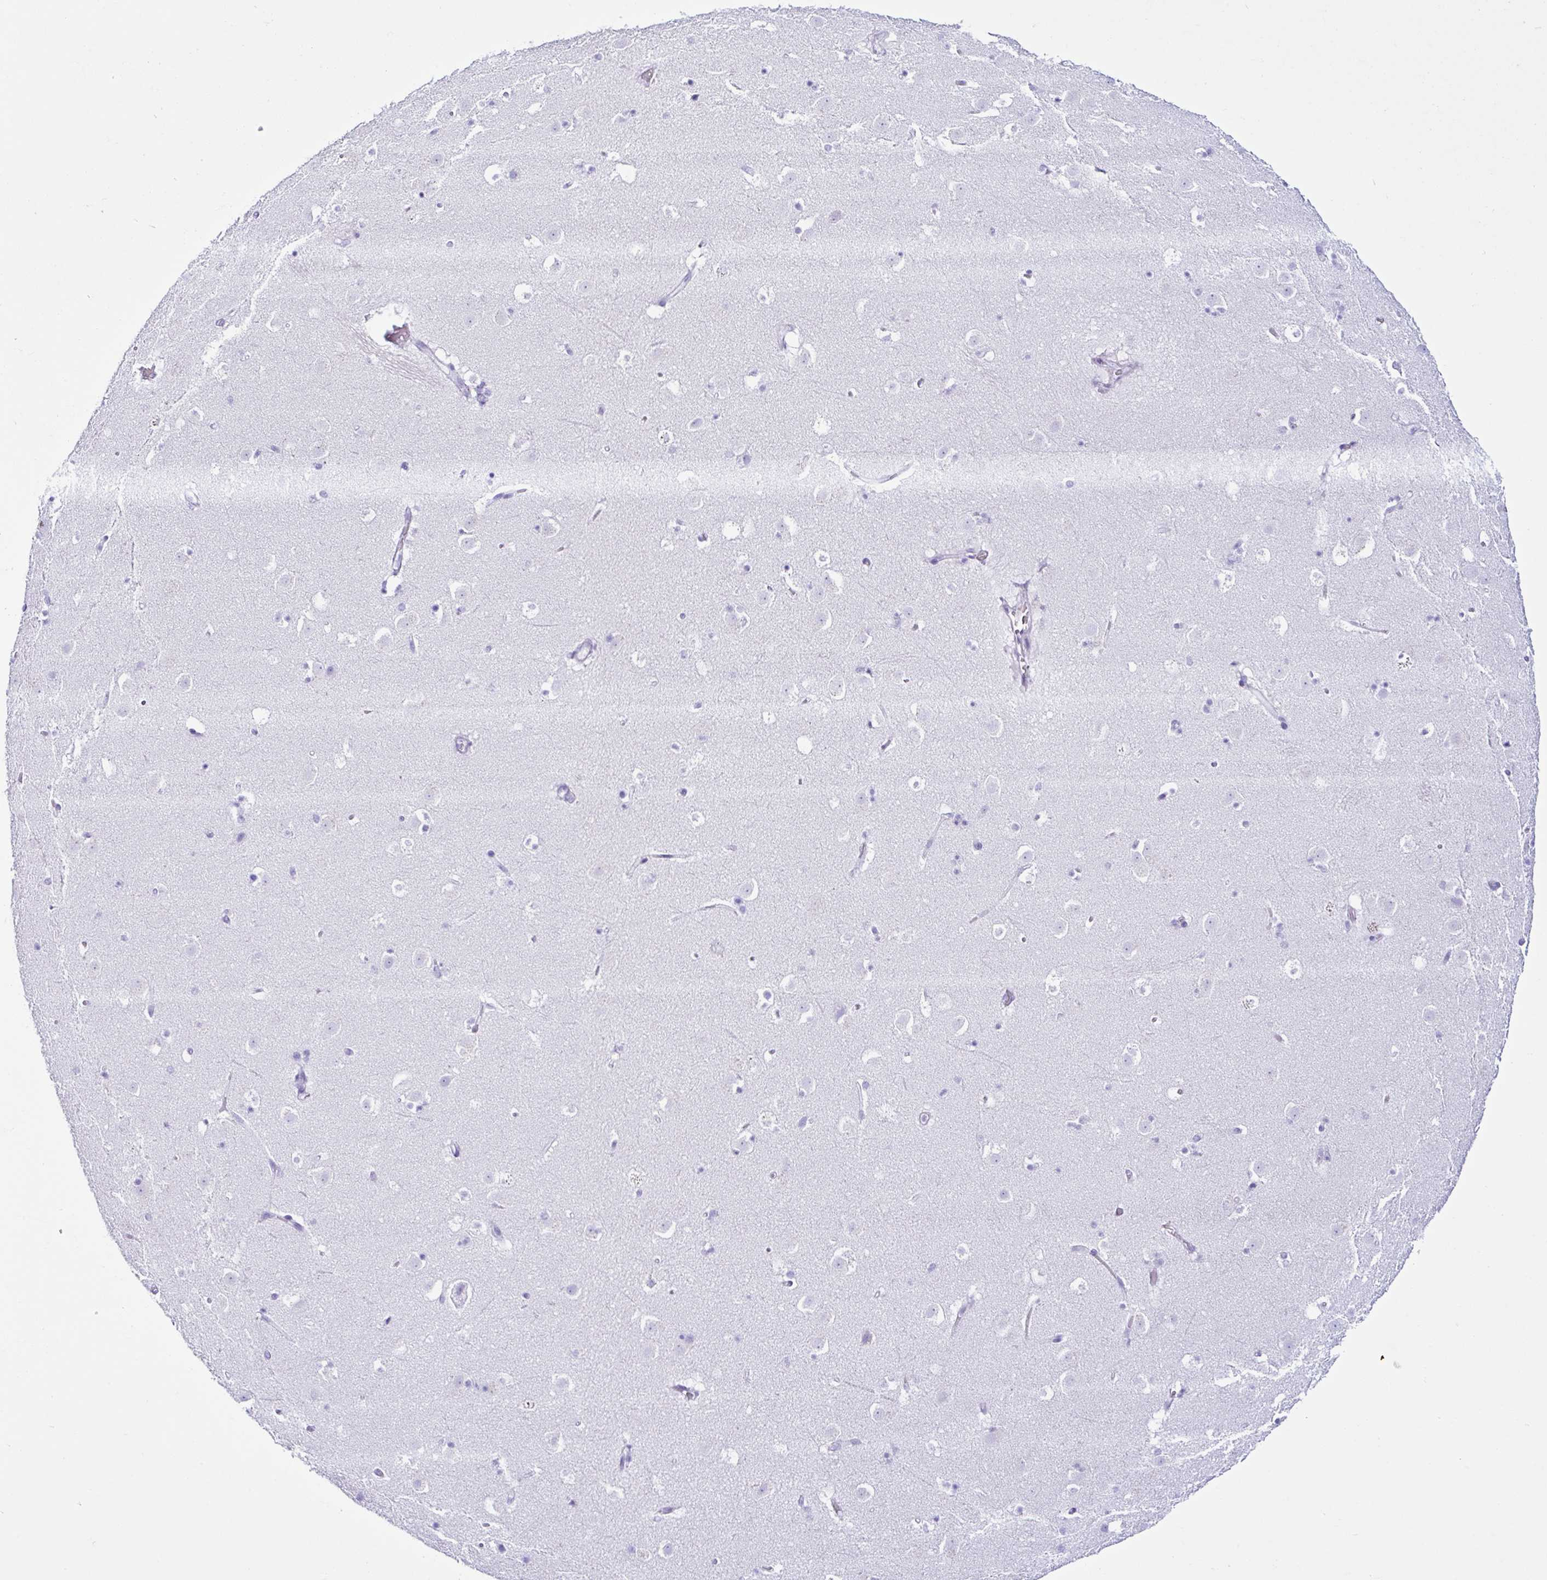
{"staining": {"intensity": "negative", "quantity": "none", "location": "none"}, "tissue": "caudate", "cell_type": "Glial cells", "image_type": "normal", "snomed": [{"axis": "morphology", "description": "Normal tissue, NOS"}, {"axis": "topography", "description": "Lateral ventricle wall"}], "caption": "Immunohistochemistry (IHC) of benign human caudate shows no positivity in glial cells.", "gene": "PIGF", "patient": {"sex": "male", "age": 37}}